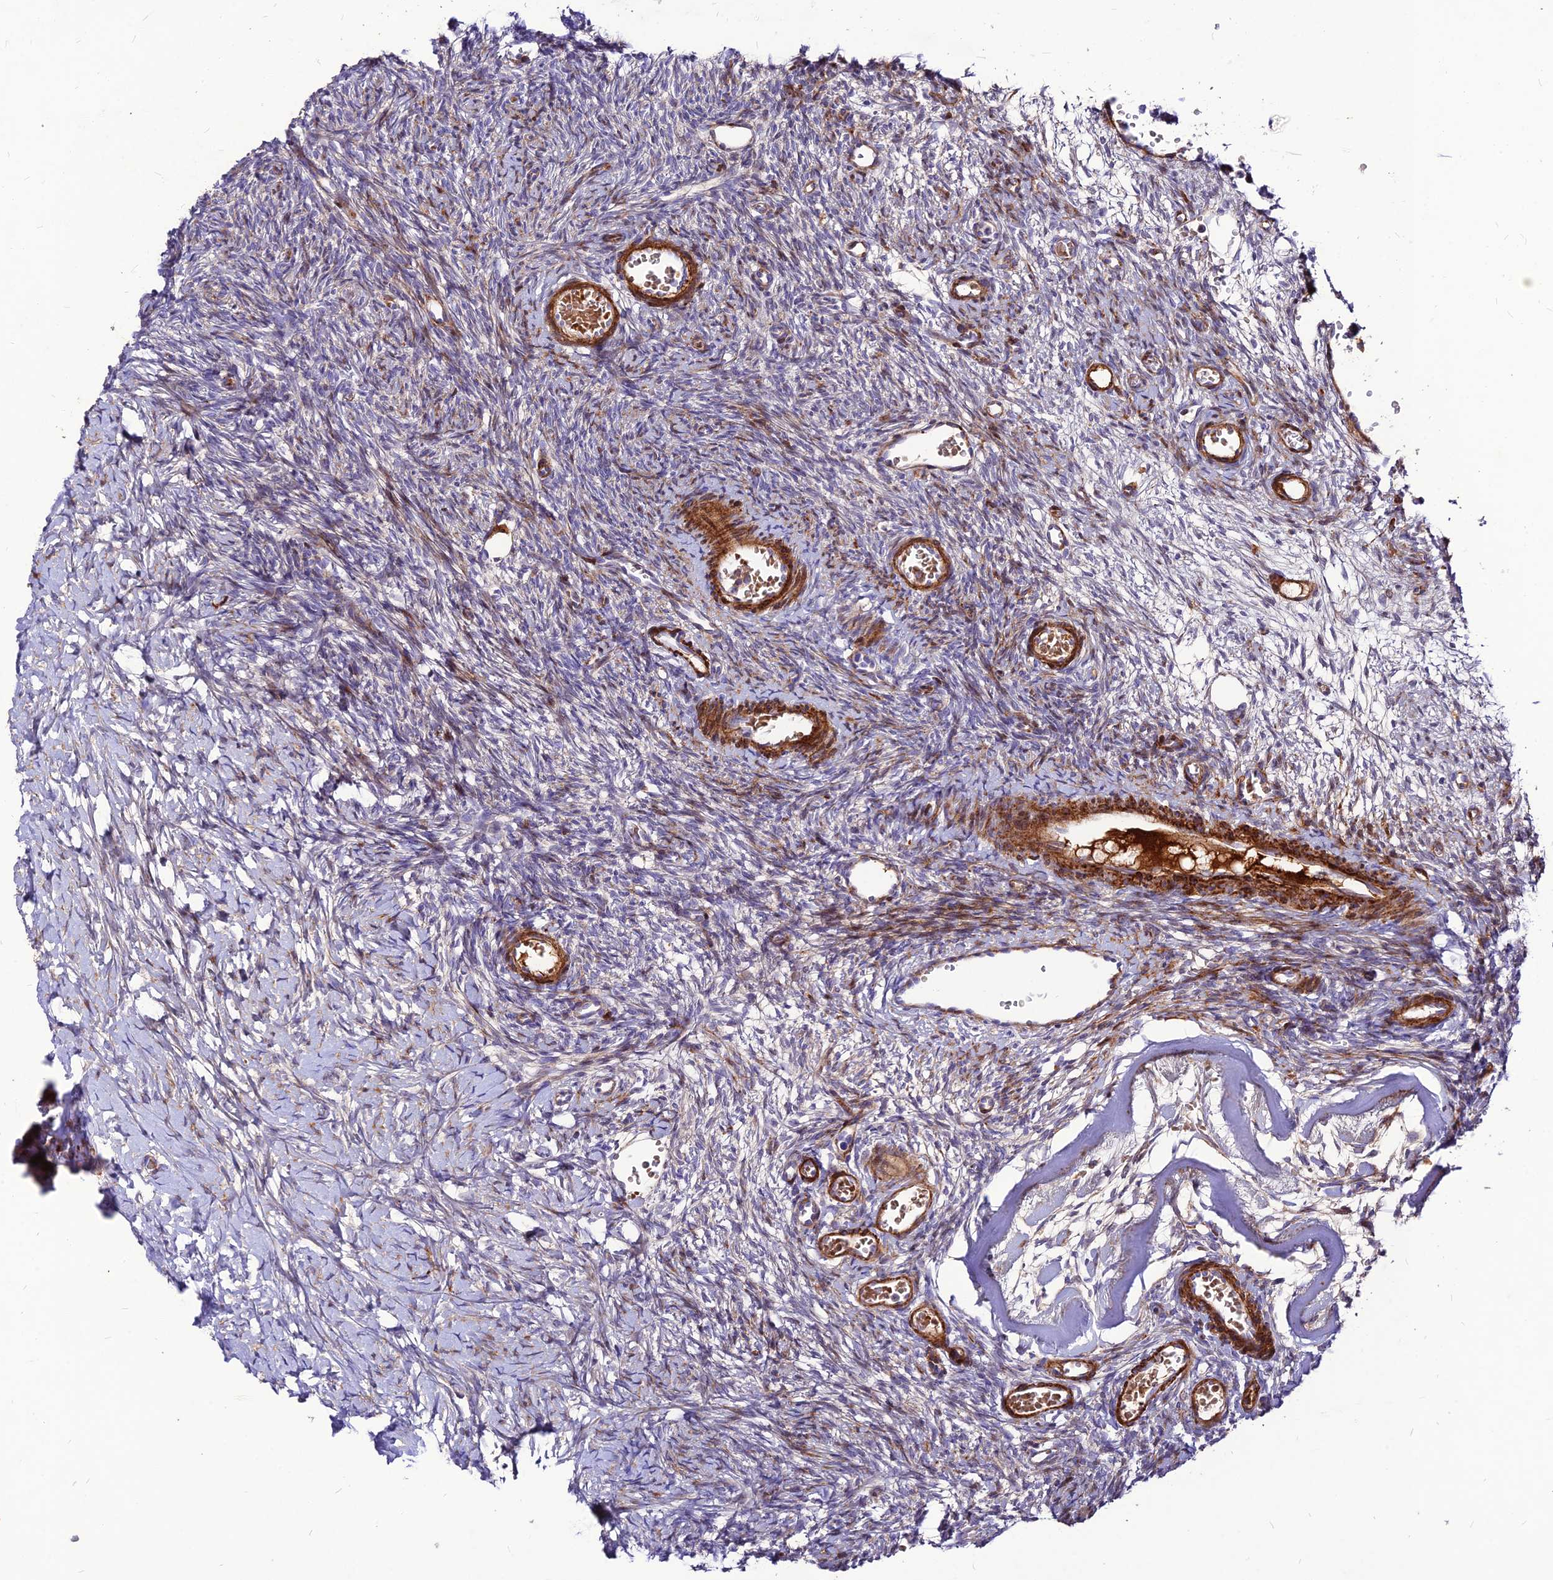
{"staining": {"intensity": "weak", "quantity": ">75%", "location": "cytoplasmic/membranous"}, "tissue": "ovary", "cell_type": "Ovarian stroma cells", "image_type": "normal", "snomed": [{"axis": "morphology", "description": "Normal tissue, NOS"}, {"axis": "topography", "description": "Ovary"}], "caption": "A low amount of weak cytoplasmic/membranous expression is identified in approximately >75% of ovarian stroma cells in normal ovary.", "gene": "RIMOC1", "patient": {"sex": "female", "age": 39}}